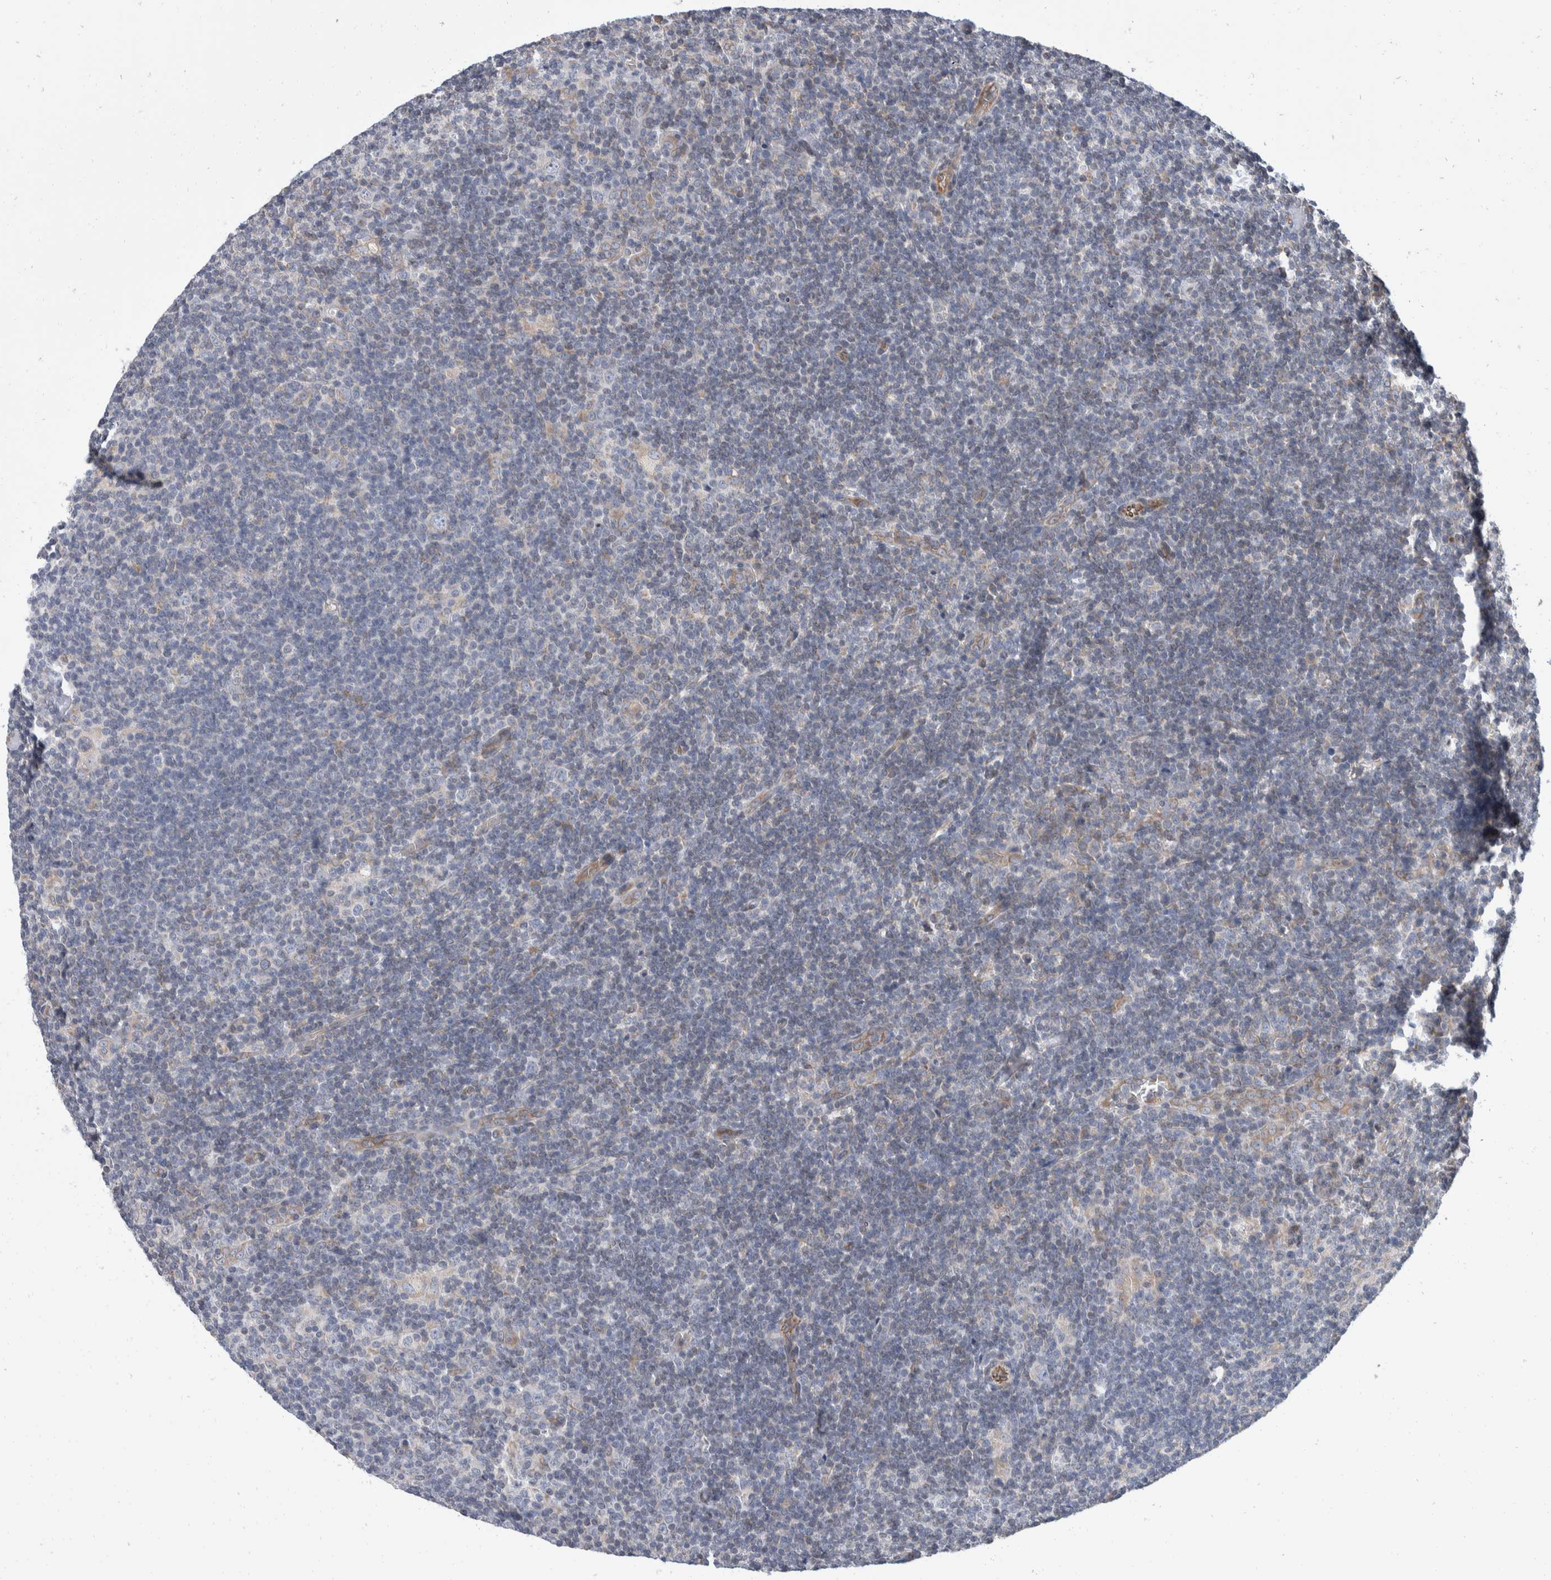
{"staining": {"intensity": "negative", "quantity": "none", "location": "none"}, "tissue": "lymphoma", "cell_type": "Tumor cells", "image_type": "cancer", "snomed": [{"axis": "morphology", "description": "Hodgkin's disease, NOS"}, {"axis": "topography", "description": "Lymph node"}], "caption": "This is a photomicrograph of IHC staining of lymphoma, which shows no positivity in tumor cells. (Stains: DAB immunohistochemistry (IHC) with hematoxylin counter stain, Microscopy: brightfield microscopy at high magnification).", "gene": "TMEM245", "patient": {"sex": "female", "age": 57}}